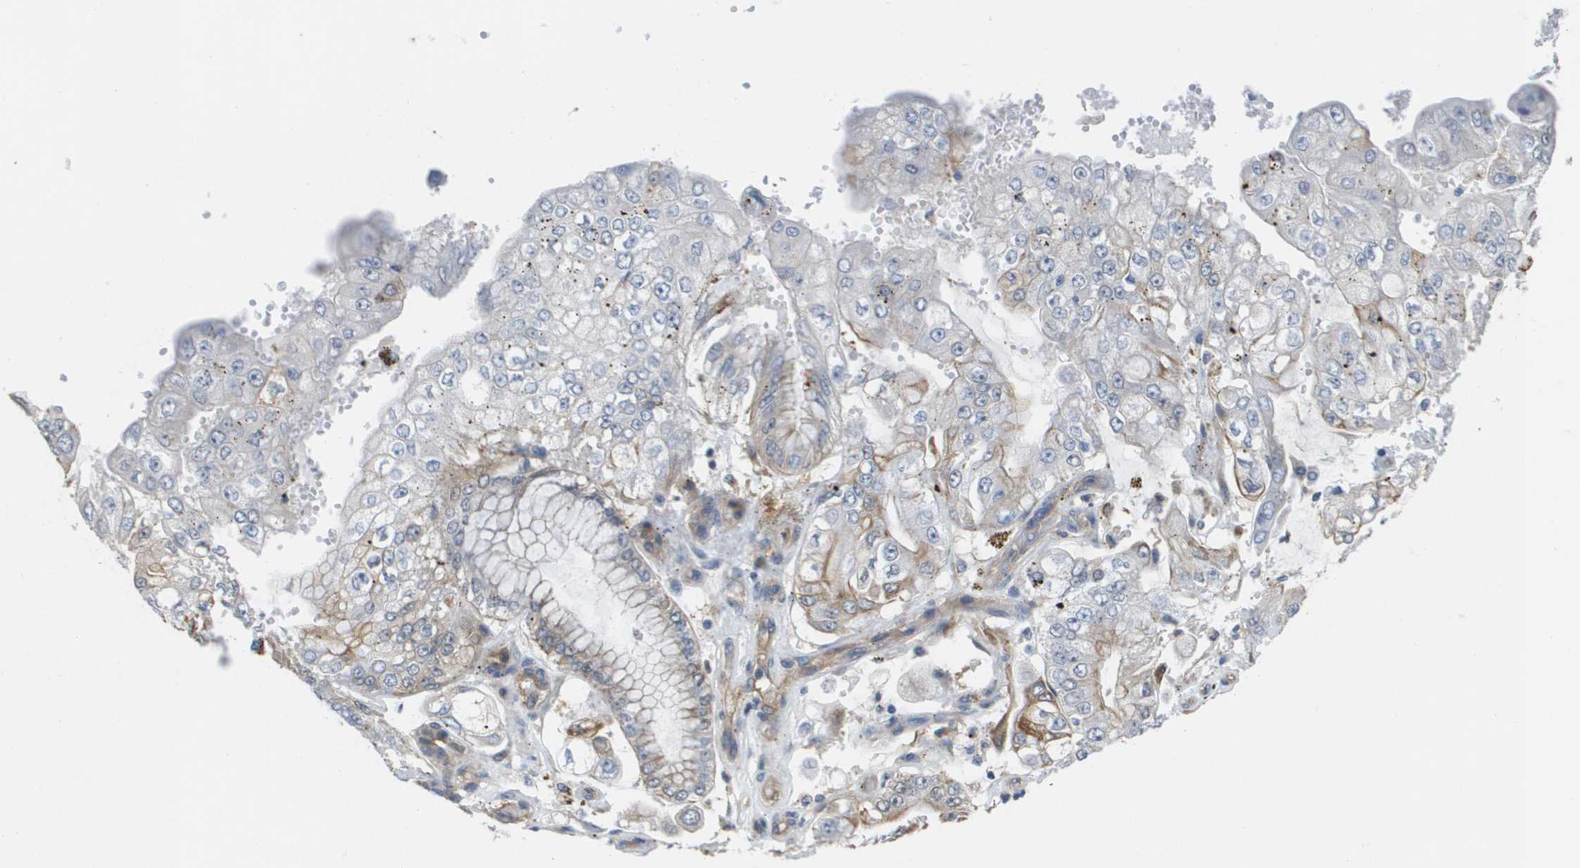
{"staining": {"intensity": "negative", "quantity": "none", "location": "none"}, "tissue": "stomach cancer", "cell_type": "Tumor cells", "image_type": "cancer", "snomed": [{"axis": "morphology", "description": "Adenocarcinoma, NOS"}, {"axis": "topography", "description": "Stomach"}], "caption": "IHC of human stomach cancer (adenocarcinoma) demonstrates no expression in tumor cells. The staining was performed using DAB to visualize the protein expression in brown, while the nuclei were stained in blue with hematoxylin (Magnification: 20x).", "gene": "RNF112", "patient": {"sex": "male", "age": 76}}